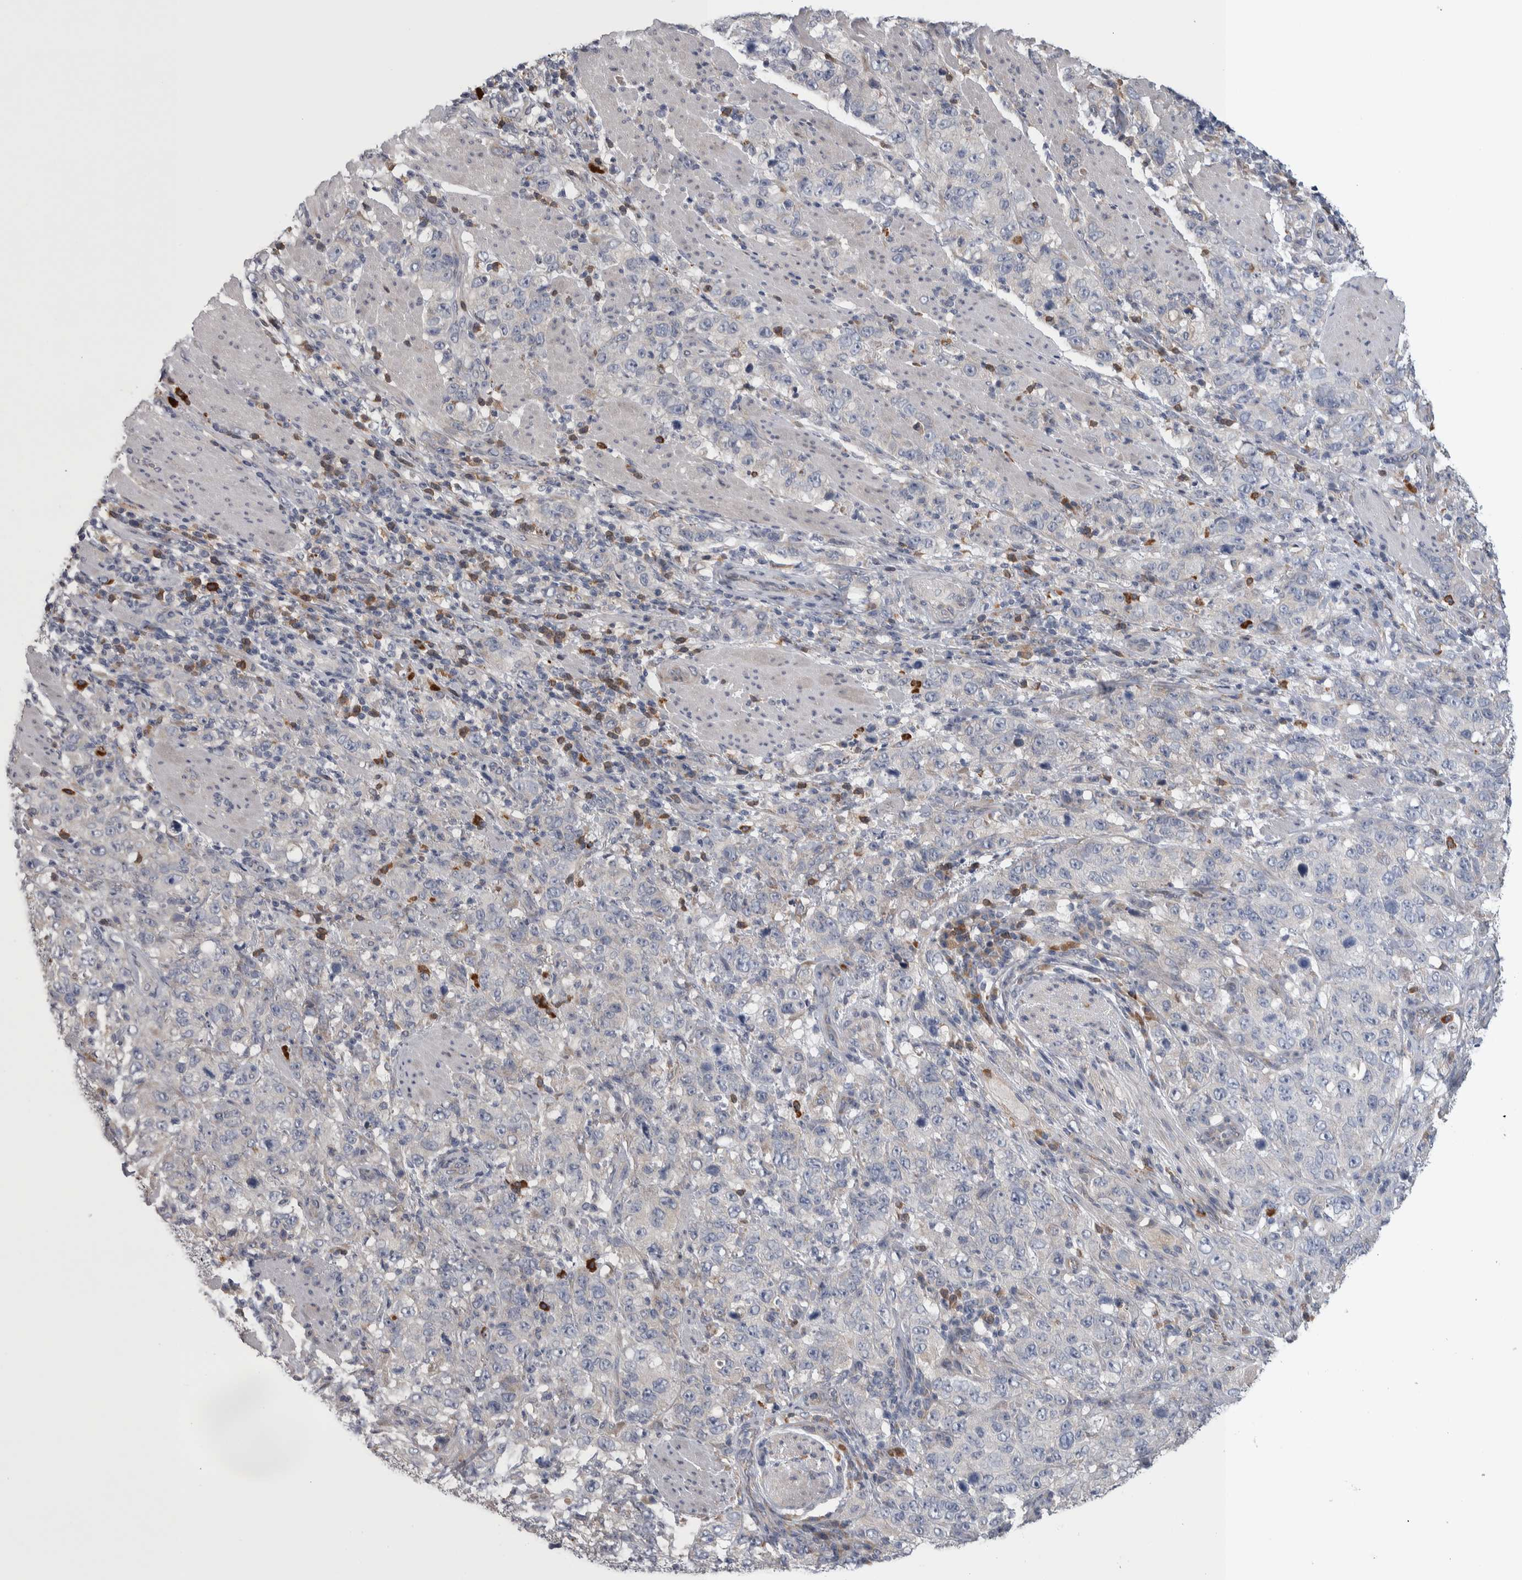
{"staining": {"intensity": "negative", "quantity": "none", "location": "none"}, "tissue": "stomach cancer", "cell_type": "Tumor cells", "image_type": "cancer", "snomed": [{"axis": "morphology", "description": "Adenocarcinoma, NOS"}, {"axis": "topography", "description": "Stomach"}], "caption": "A photomicrograph of human adenocarcinoma (stomach) is negative for staining in tumor cells.", "gene": "IBTK", "patient": {"sex": "male", "age": 48}}